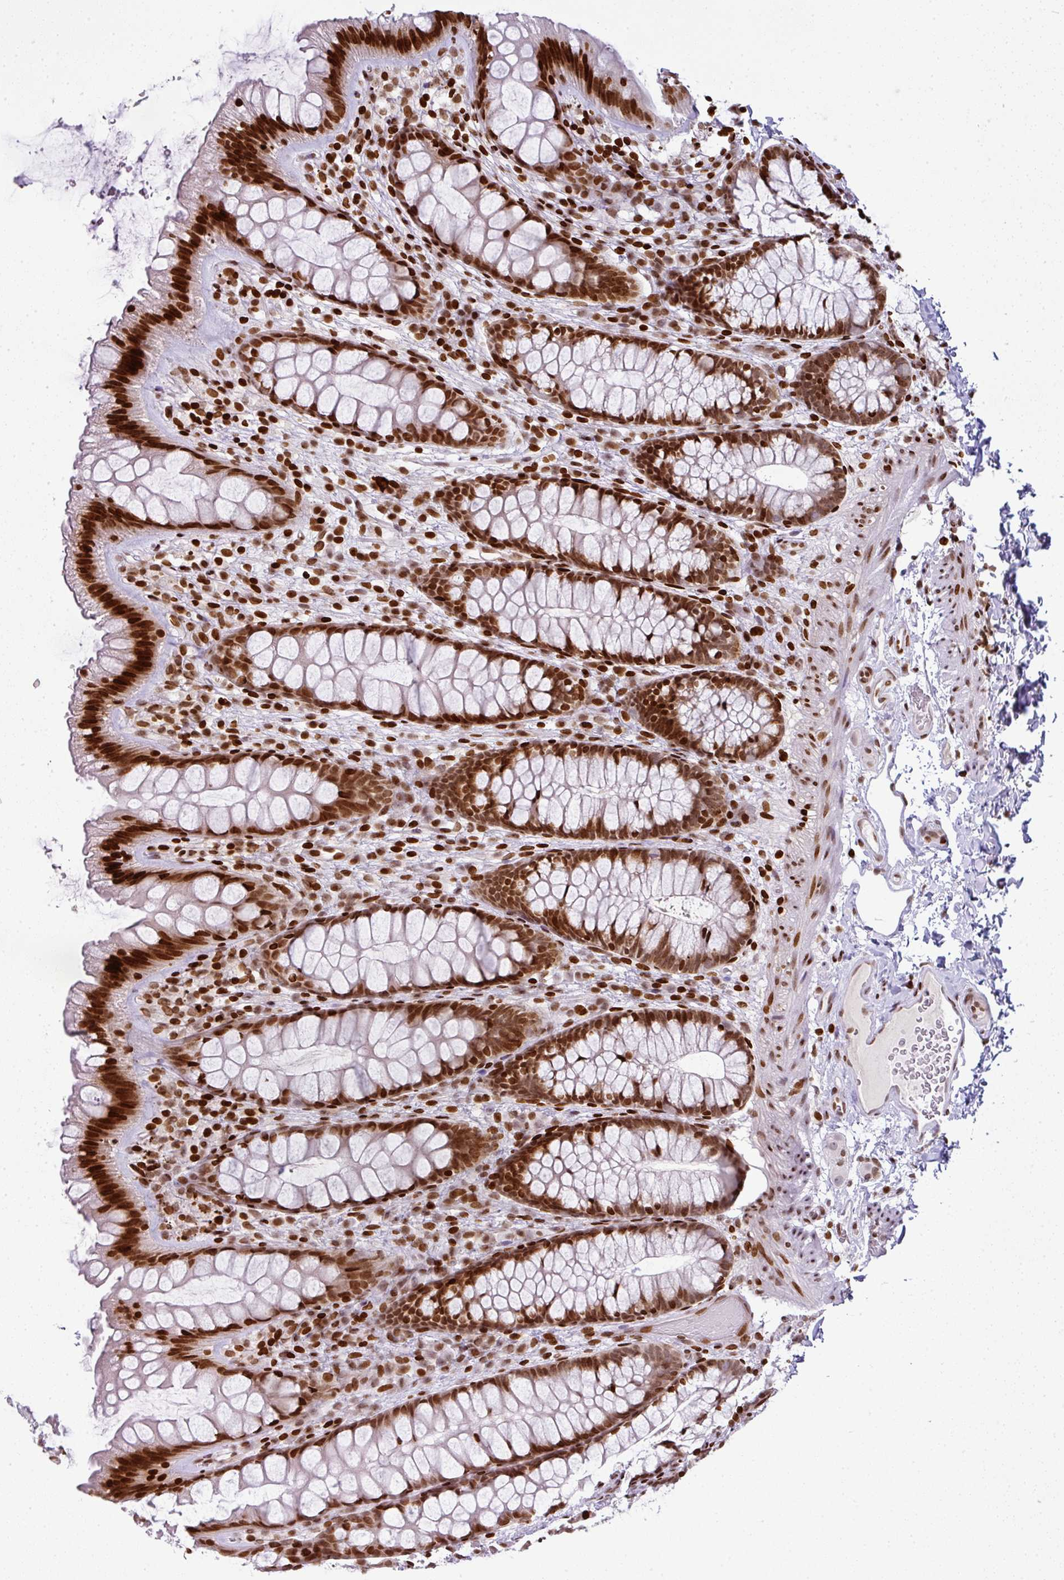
{"staining": {"intensity": "weak", "quantity": ">75%", "location": "nuclear"}, "tissue": "colon", "cell_type": "Endothelial cells", "image_type": "normal", "snomed": [{"axis": "morphology", "description": "Normal tissue, NOS"}, {"axis": "topography", "description": "Colon"}], "caption": "Weak nuclear expression for a protein is appreciated in about >75% of endothelial cells of benign colon using IHC.", "gene": "RASL11A", "patient": {"sex": "male", "age": 46}}